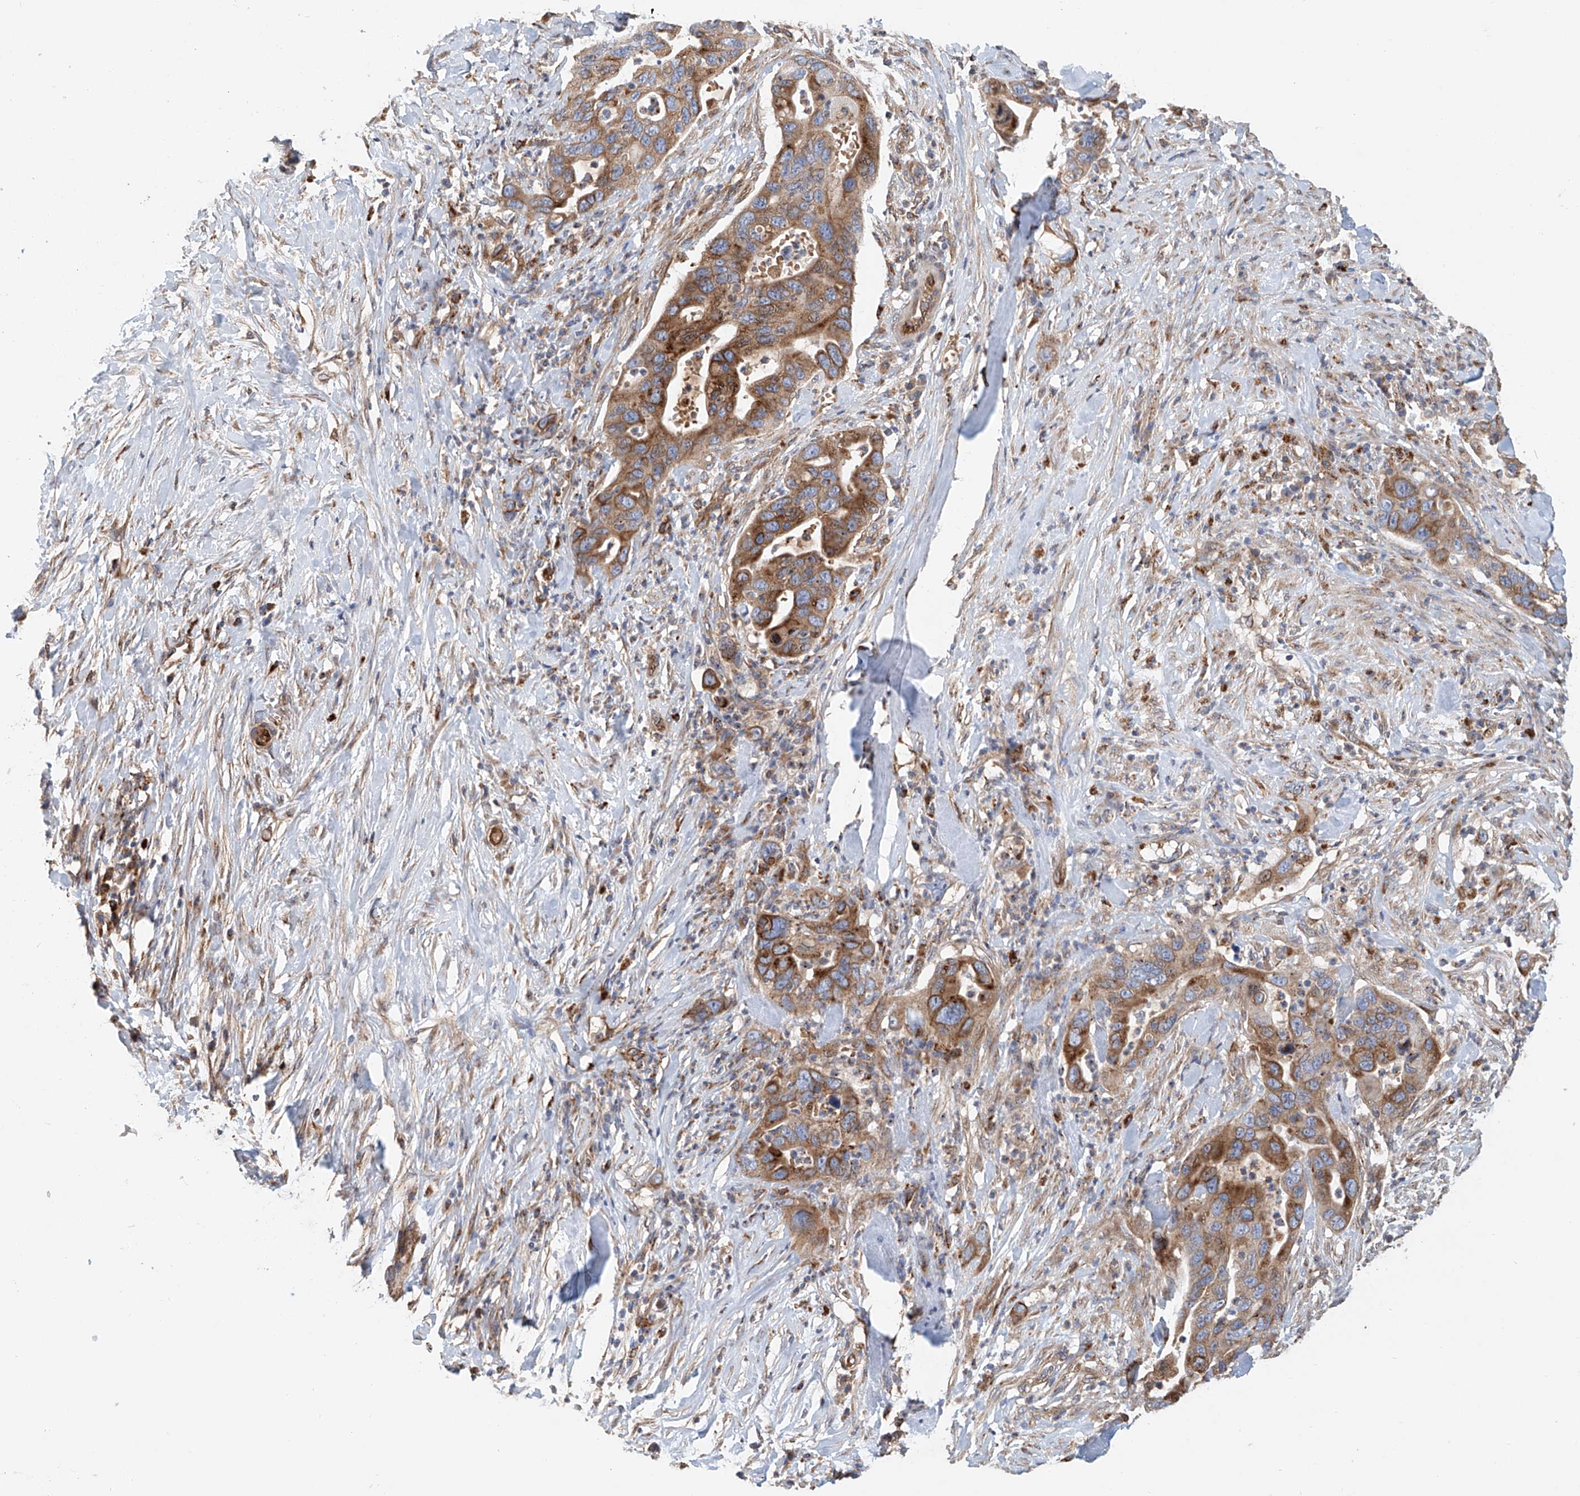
{"staining": {"intensity": "moderate", "quantity": ">75%", "location": "cytoplasmic/membranous"}, "tissue": "pancreatic cancer", "cell_type": "Tumor cells", "image_type": "cancer", "snomed": [{"axis": "morphology", "description": "Adenocarcinoma, NOS"}, {"axis": "topography", "description": "Pancreas"}], "caption": "Immunohistochemistry (IHC) micrograph of neoplastic tissue: adenocarcinoma (pancreatic) stained using immunohistochemistry (IHC) displays medium levels of moderate protein expression localized specifically in the cytoplasmic/membranous of tumor cells, appearing as a cytoplasmic/membranous brown color.", "gene": "HGSNAT", "patient": {"sex": "female", "age": 71}}